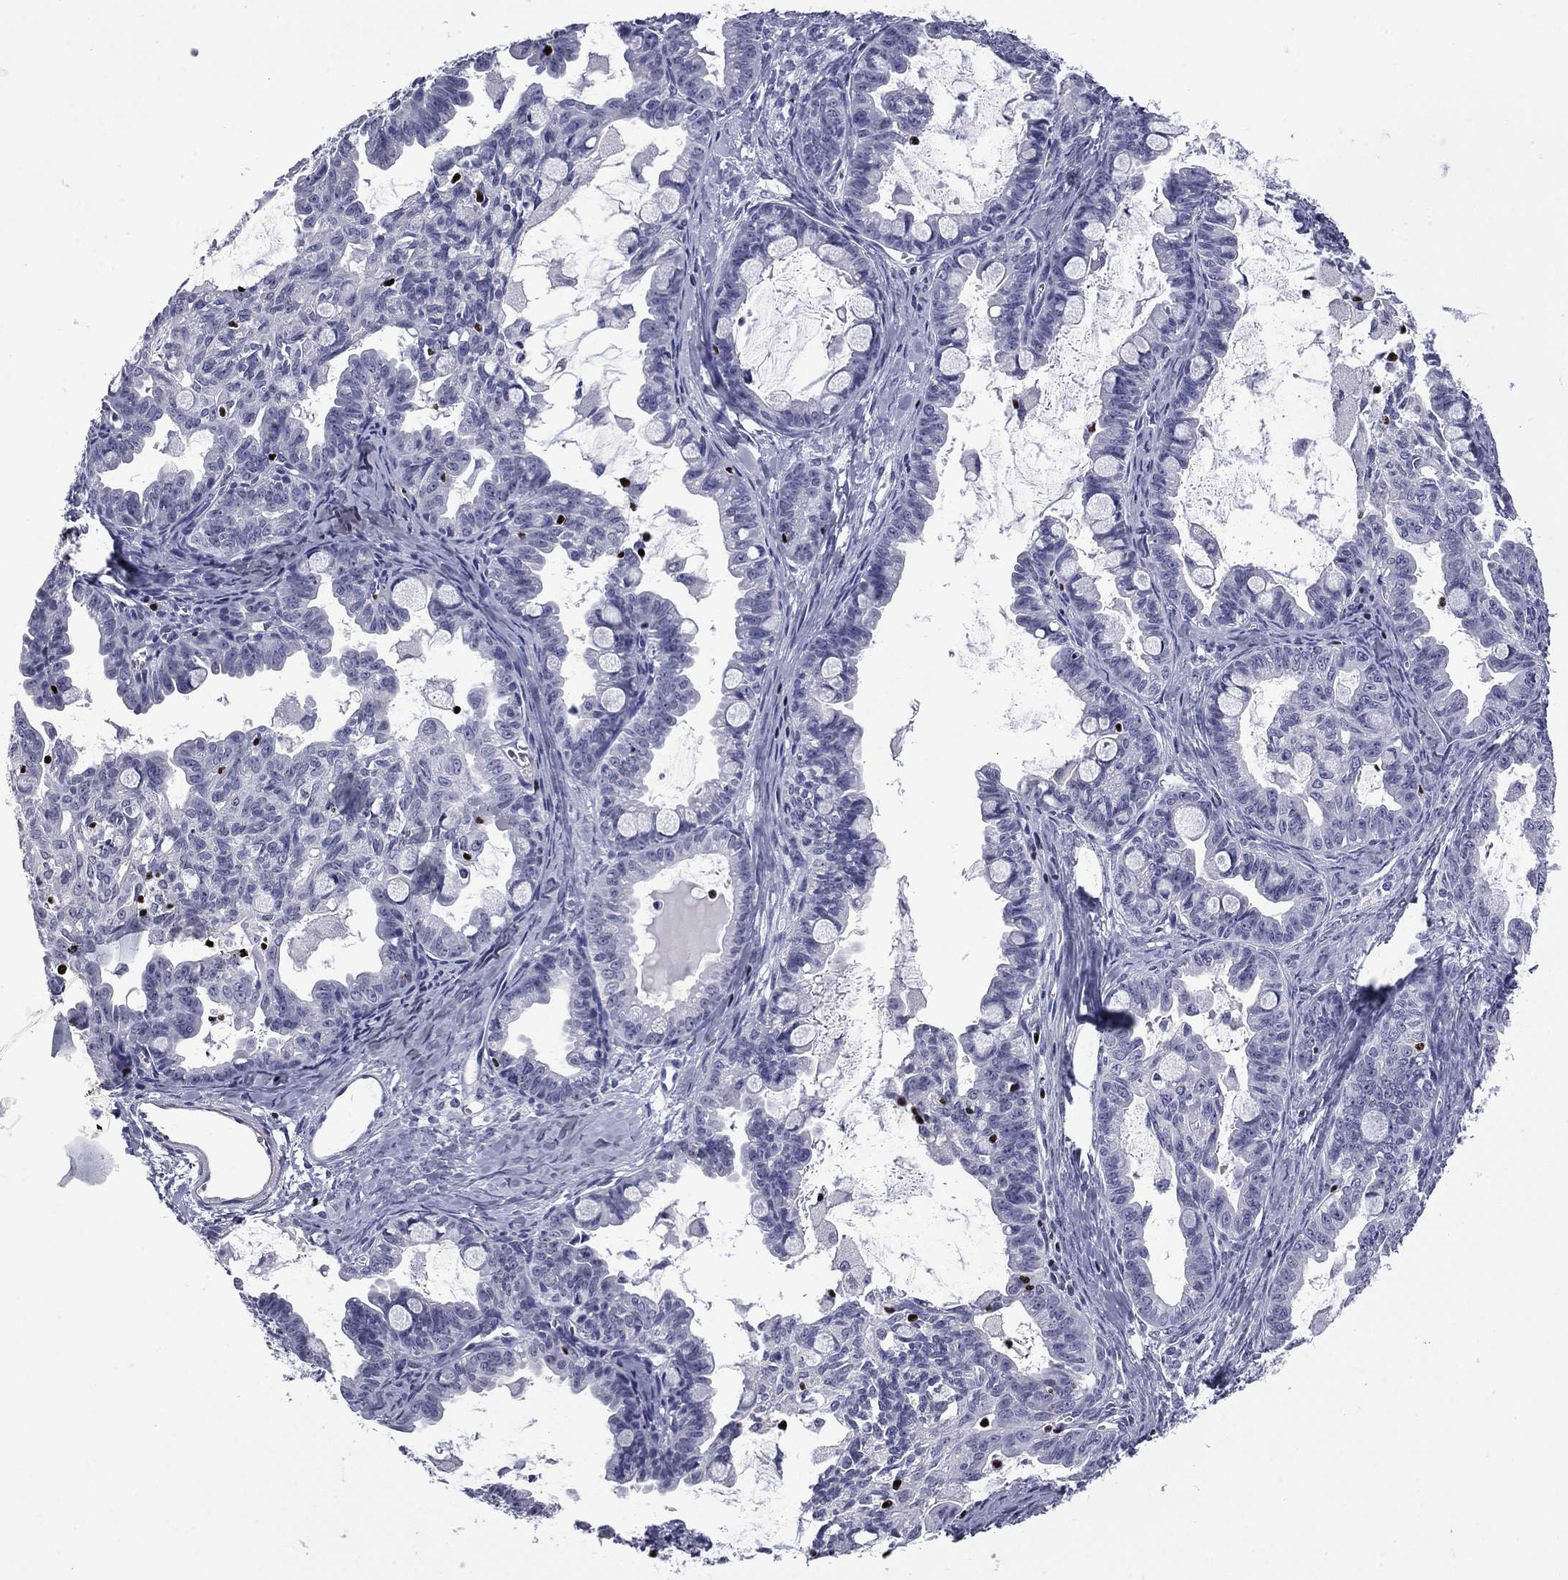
{"staining": {"intensity": "negative", "quantity": "none", "location": "none"}, "tissue": "ovarian cancer", "cell_type": "Tumor cells", "image_type": "cancer", "snomed": [{"axis": "morphology", "description": "Cystadenocarcinoma, mucinous, NOS"}, {"axis": "topography", "description": "Ovary"}], "caption": "High power microscopy photomicrograph of an IHC photomicrograph of ovarian mucinous cystadenocarcinoma, revealing no significant expression in tumor cells.", "gene": "IKZF3", "patient": {"sex": "female", "age": 63}}